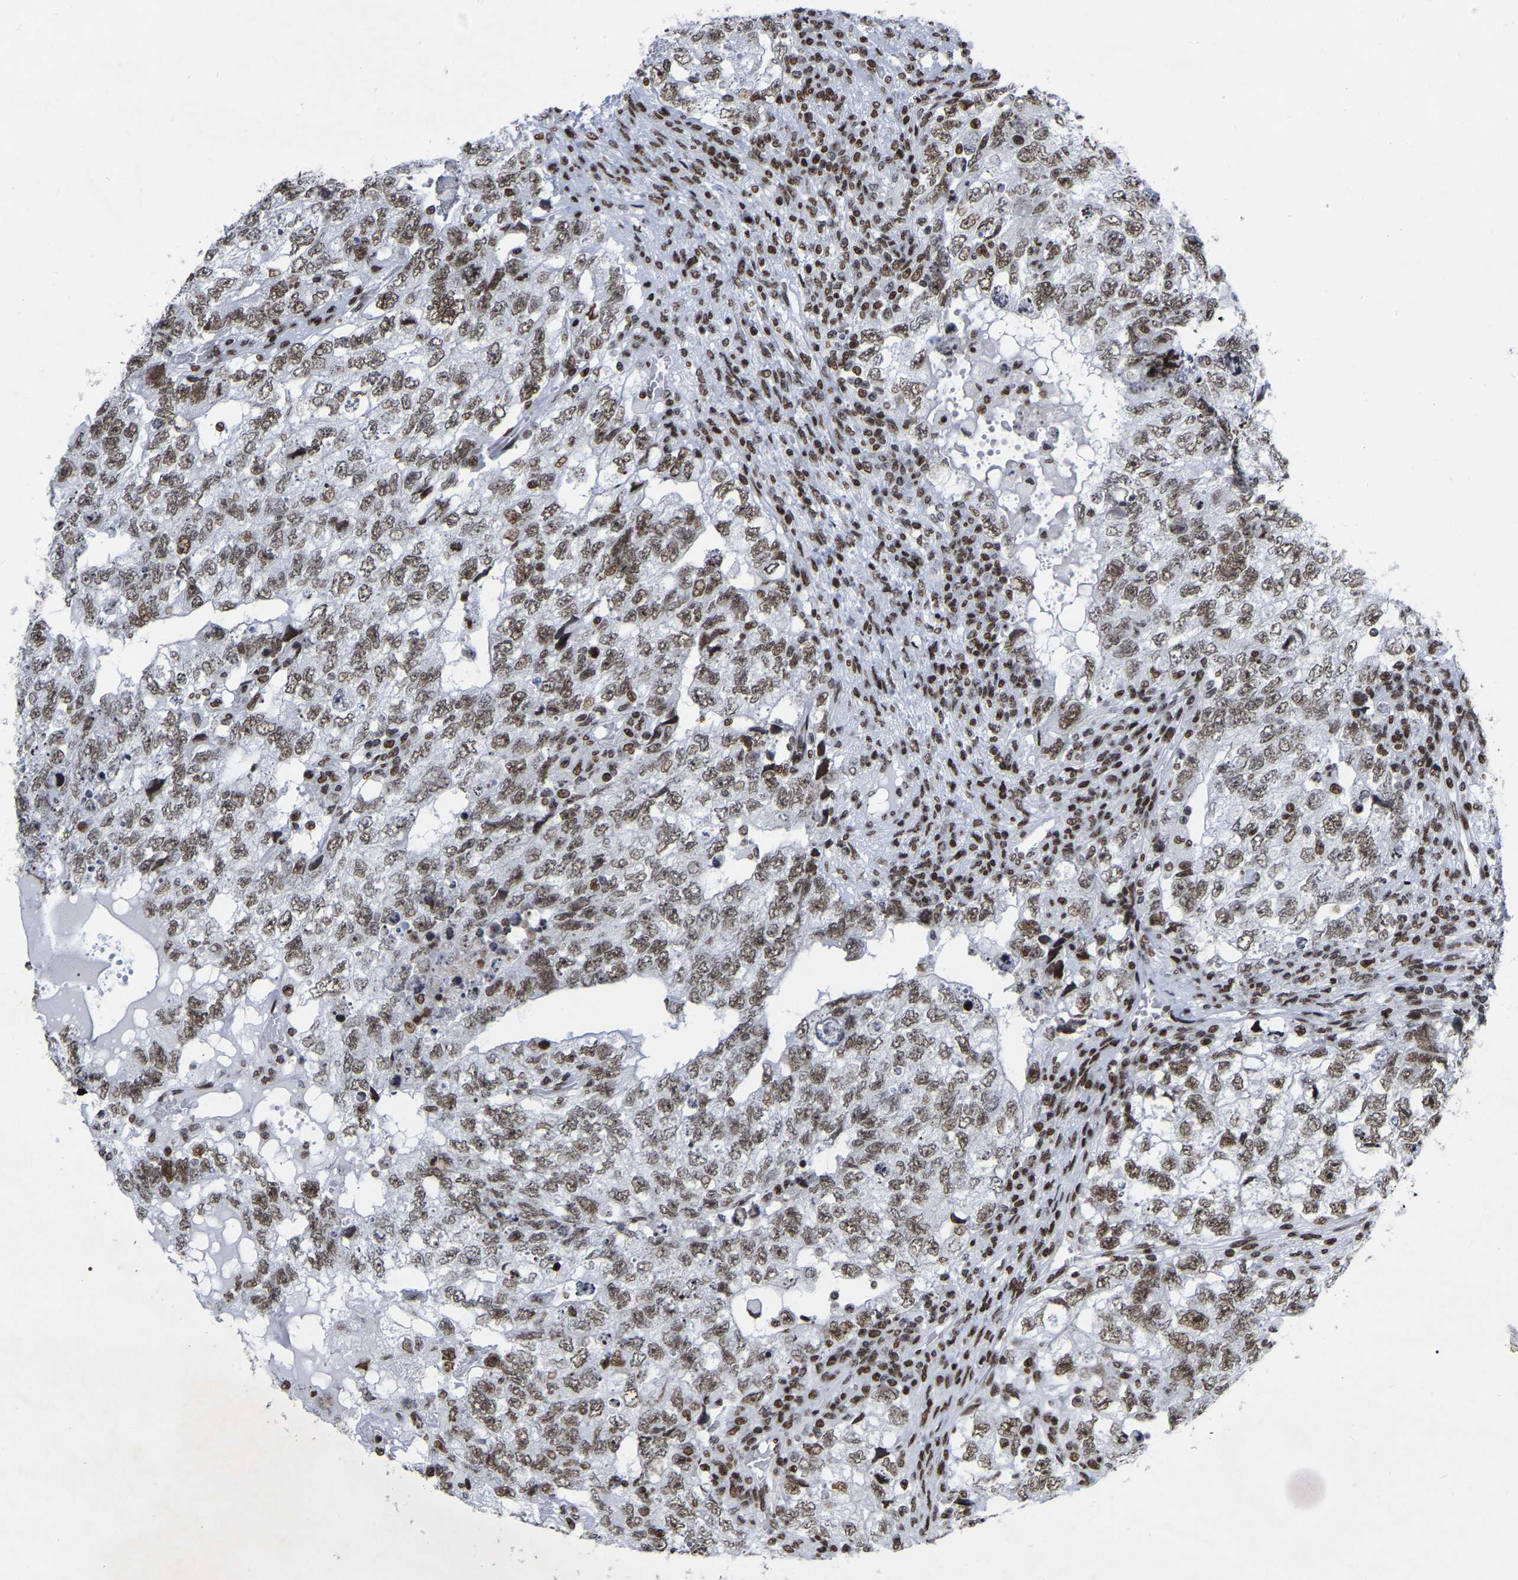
{"staining": {"intensity": "moderate", "quantity": ">75%", "location": "nuclear"}, "tissue": "testis cancer", "cell_type": "Tumor cells", "image_type": "cancer", "snomed": [{"axis": "morphology", "description": "Carcinoma, Embryonal, NOS"}, {"axis": "topography", "description": "Testis"}], "caption": "Immunohistochemistry micrograph of neoplastic tissue: testis cancer (embryonal carcinoma) stained using IHC demonstrates medium levels of moderate protein expression localized specifically in the nuclear of tumor cells, appearing as a nuclear brown color.", "gene": "PRCC", "patient": {"sex": "male", "age": 36}}